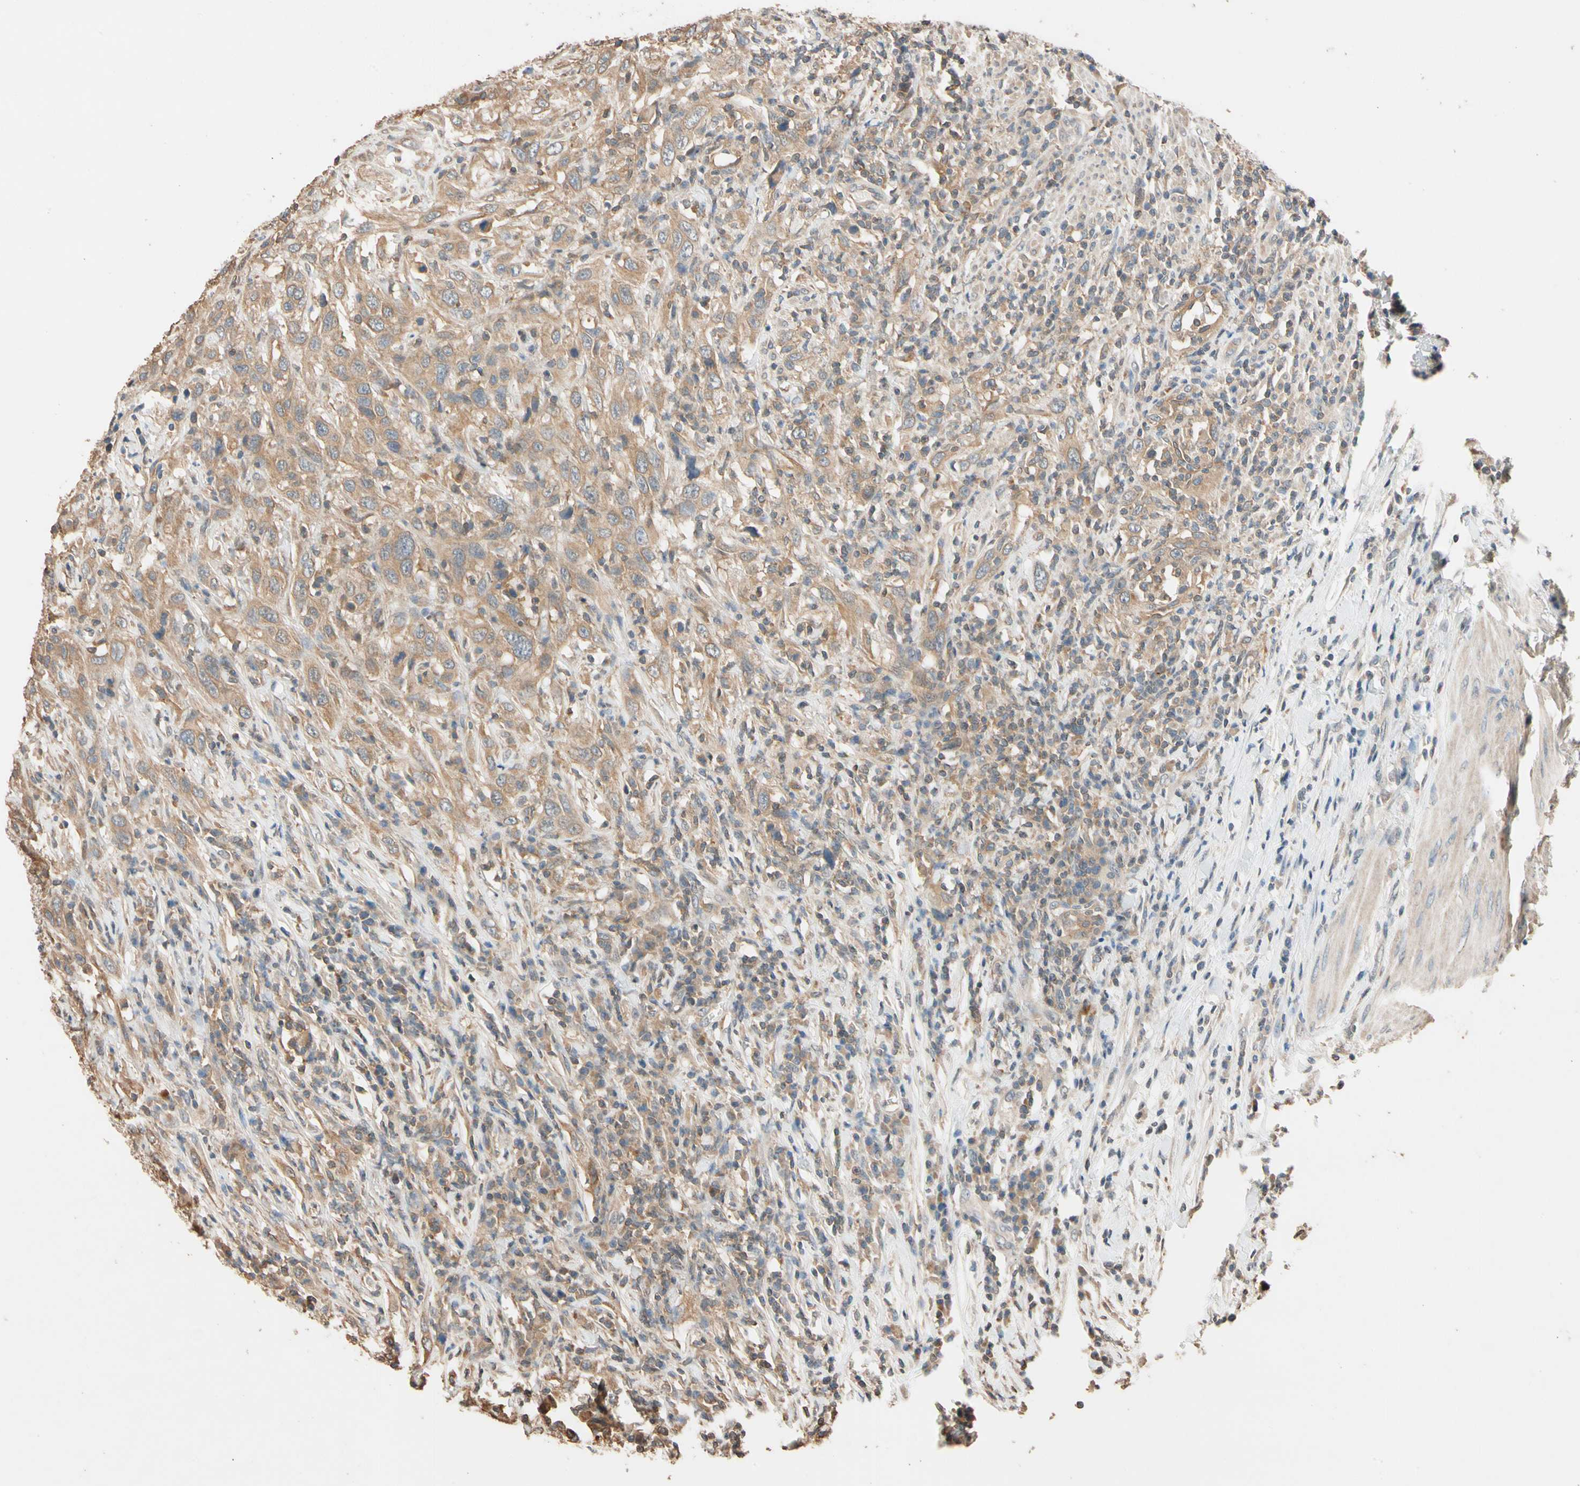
{"staining": {"intensity": "moderate", "quantity": ">75%", "location": "cytoplasmic/membranous"}, "tissue": "urothelial cancer", "cell_type": "Tumor cells", "image_type": "cancer", "snomed": [{"axis": "morphology", "description": "Urothelial carcinoma, High grade"}, {"axis": "topography", "description": "Urinary bladder"}], "caption": "Urothelial cancer tissue displays moderate cytoplasmic/membranous staining in about >75% of tumor cells, visualized by immunohistochemistry. Immunohistochemistry stains the protein of interest in brown and the nuclei are stained blue.", "gene": "MAP3K7", "patient": {"sex": "male", "age": 61}}